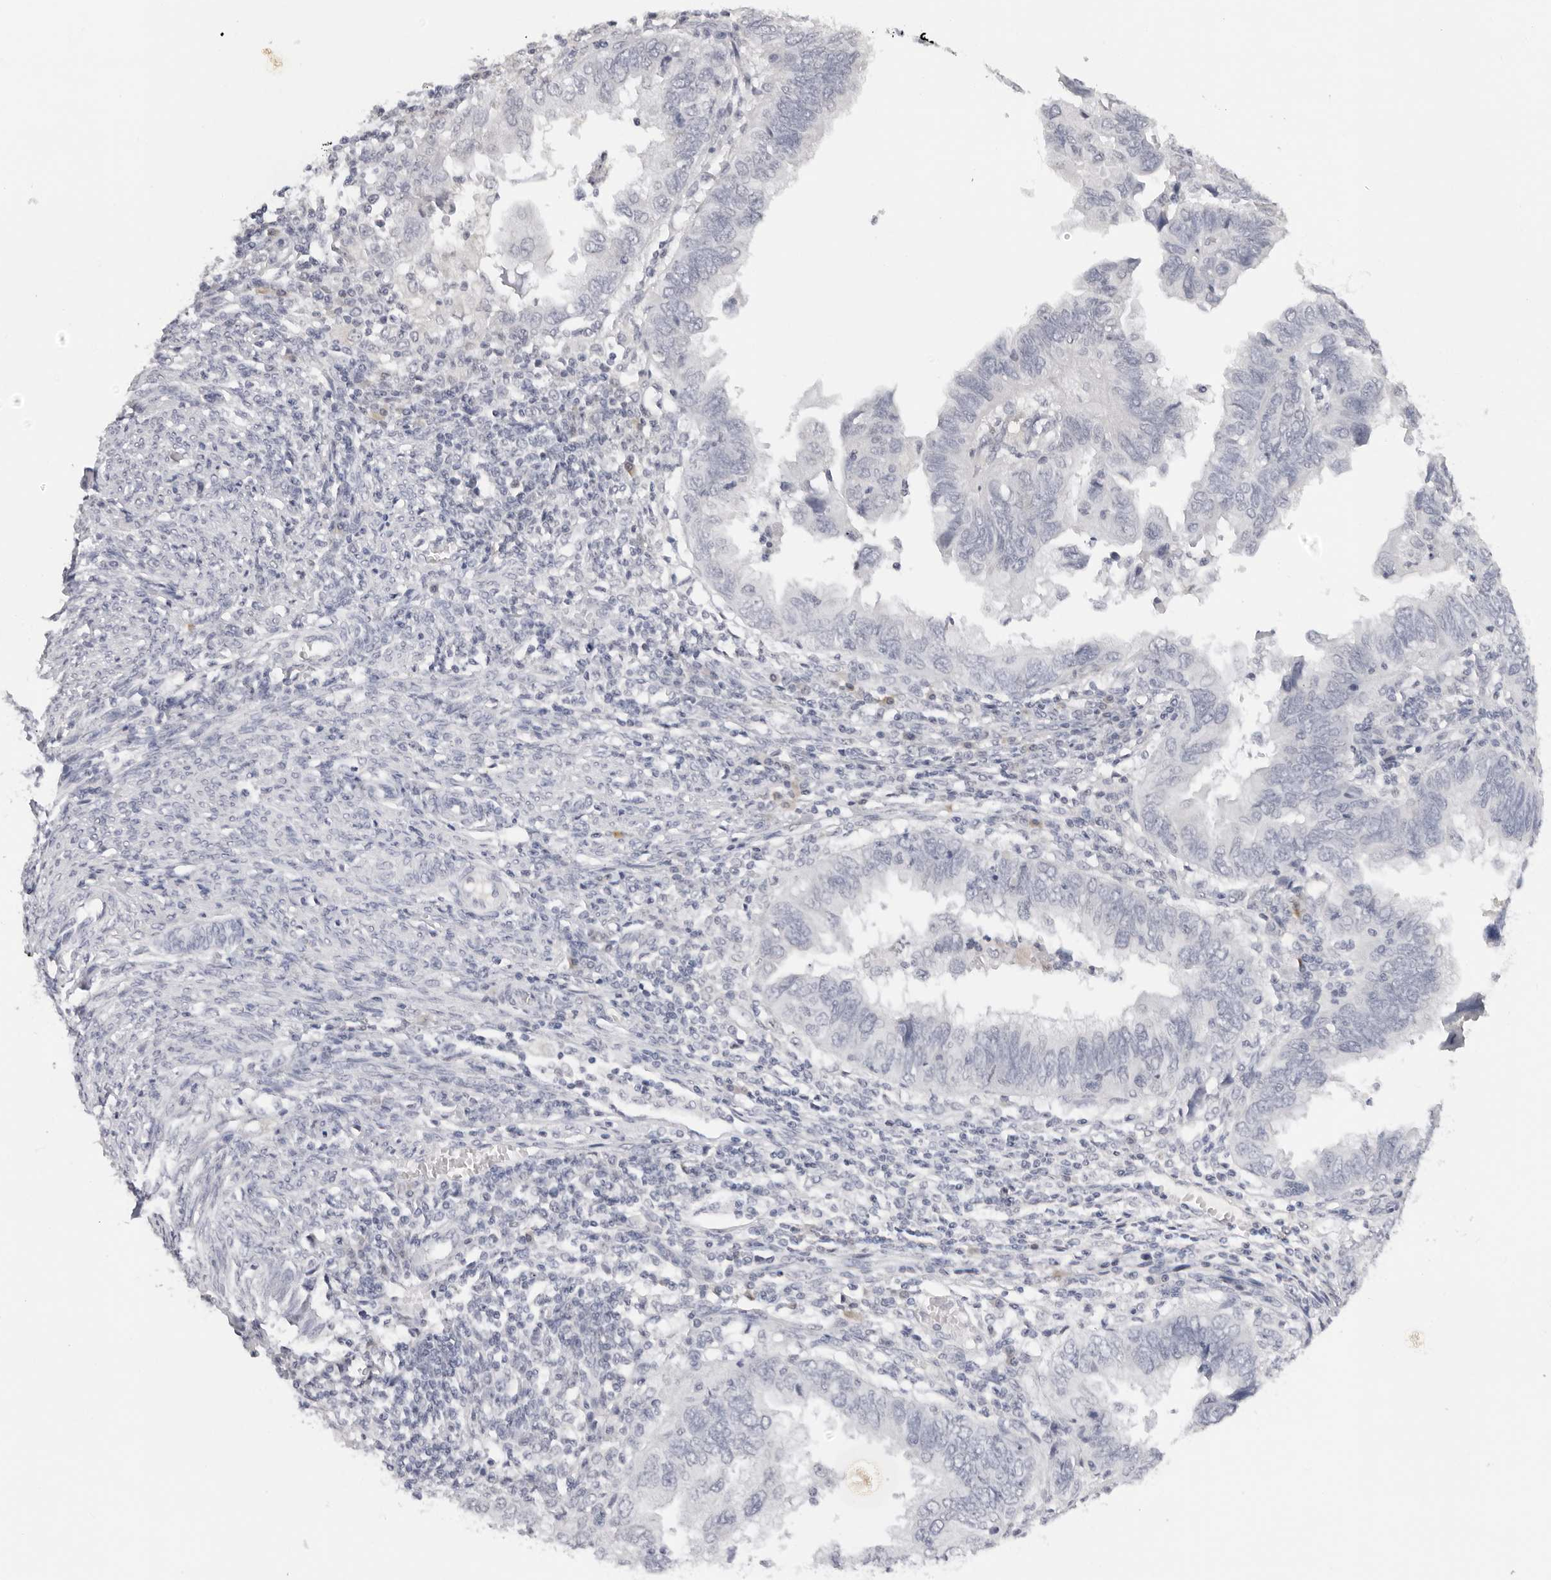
{"staining": {"intensity": "negative", "quantity": "none", "location": "none"}, "tissue": "endometrial cancer", "cell_type": "Tumor cells", "image_type": "cancer", "snomed": [{"axis": "morphology", "description": "Adenocarcinoma, NOS"}, {"axis": "topography", "description": "Uterus"}], "caption": "Endometrial cancer (adenocarcinoma) was stained to show a protein in brown. There is no significant staining in tumor cells.", "gene": "EDN2", "patient": {"sex": "female", "age": 77}}